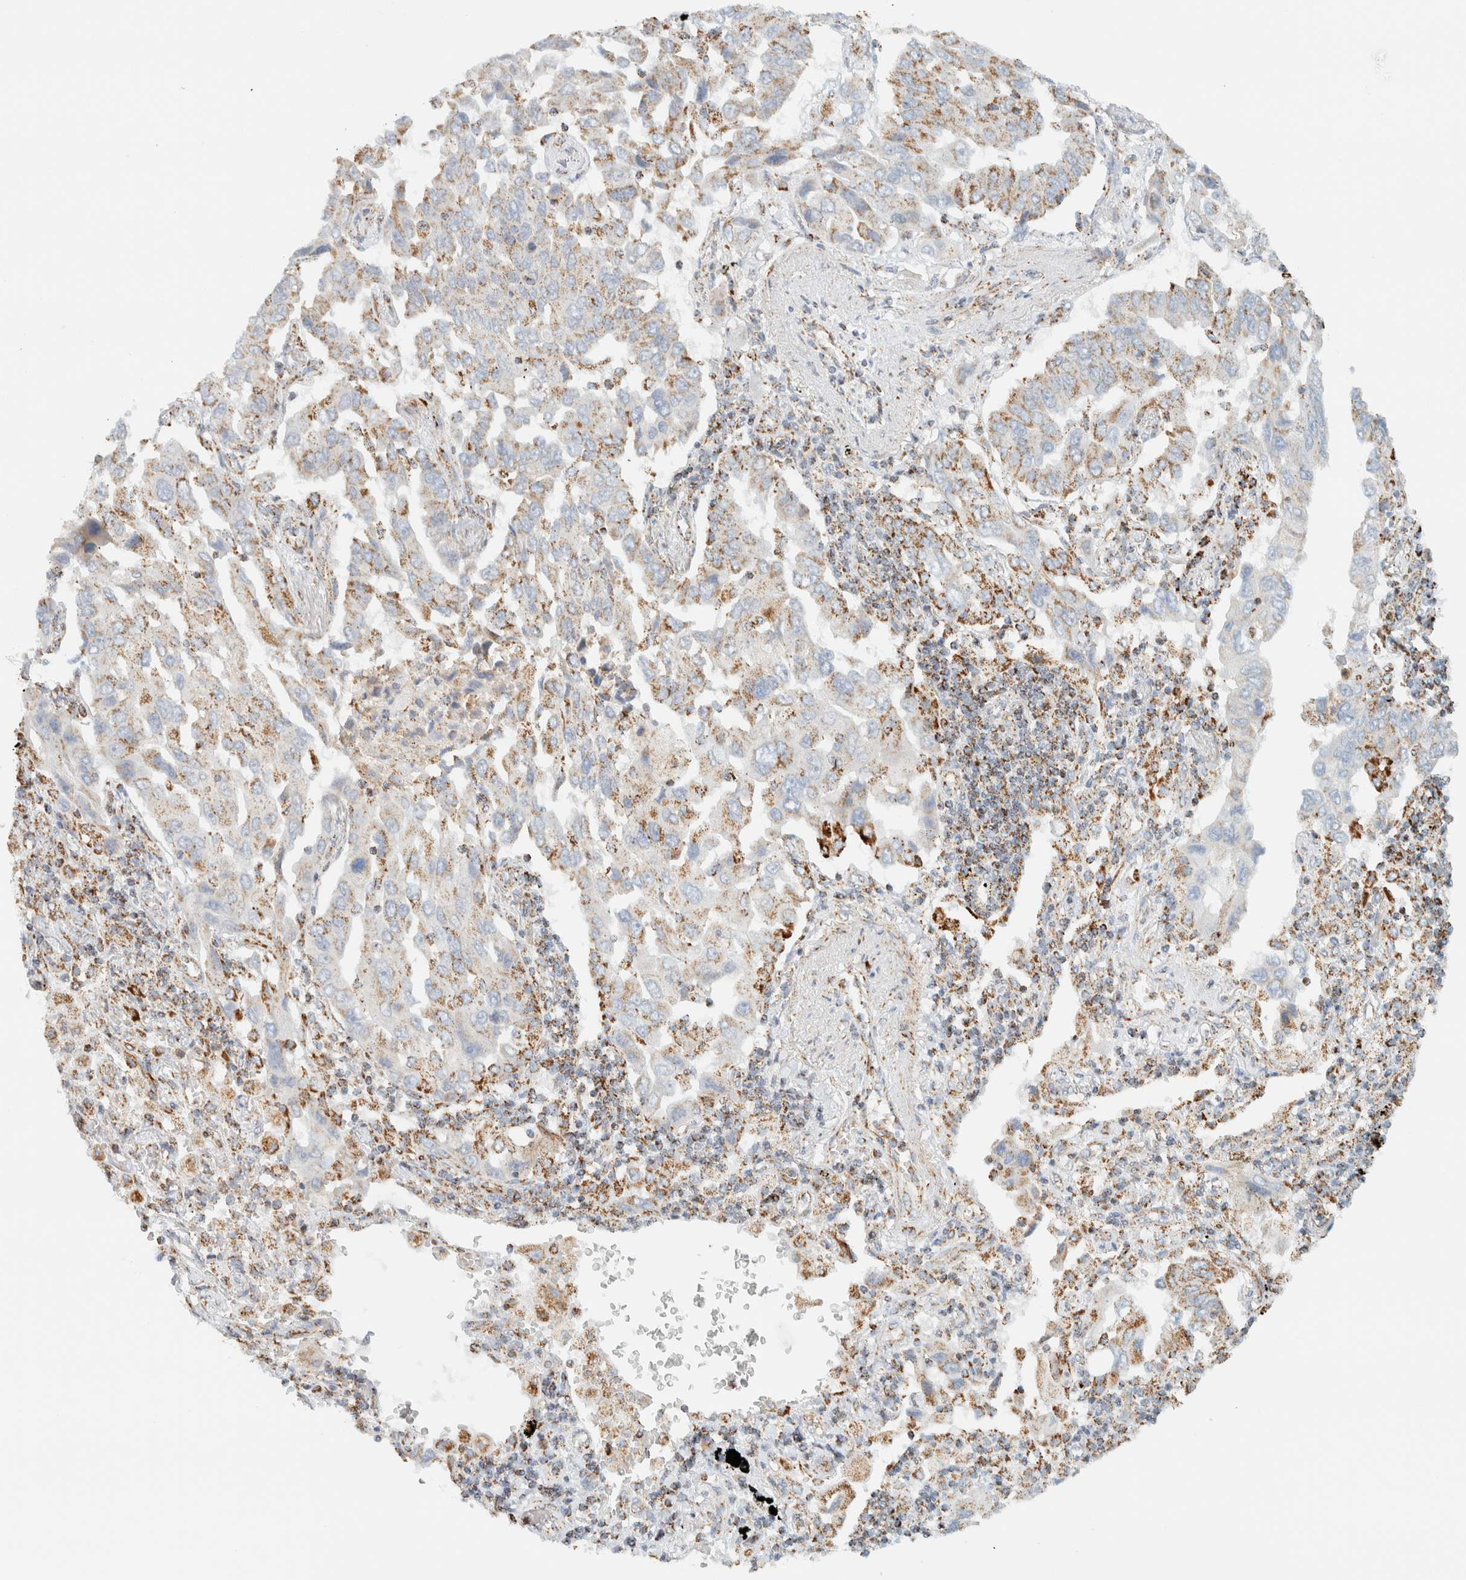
{"staining": {"intensity": "weak", "quantity": ">75%", "location": "cytoplasmic/membranous"}, "tissue": "lung cancer", "cell_type": "Tumor cells", "image_type": "cancer", "snomed": [{"axis": "morphology", "description": "Adenocarcinoma, NOS"}, {"axis": "topography", "description": "Lung"}], "caption": "Adenocarcinoma (lung) tissue shows weak cytoplasmic/membranous positivity in about >75% of tumor cells, visualized by immunohistochemistry.", "gene": "KIFAP3", "patient": {"sex": "female", "age": 65}}